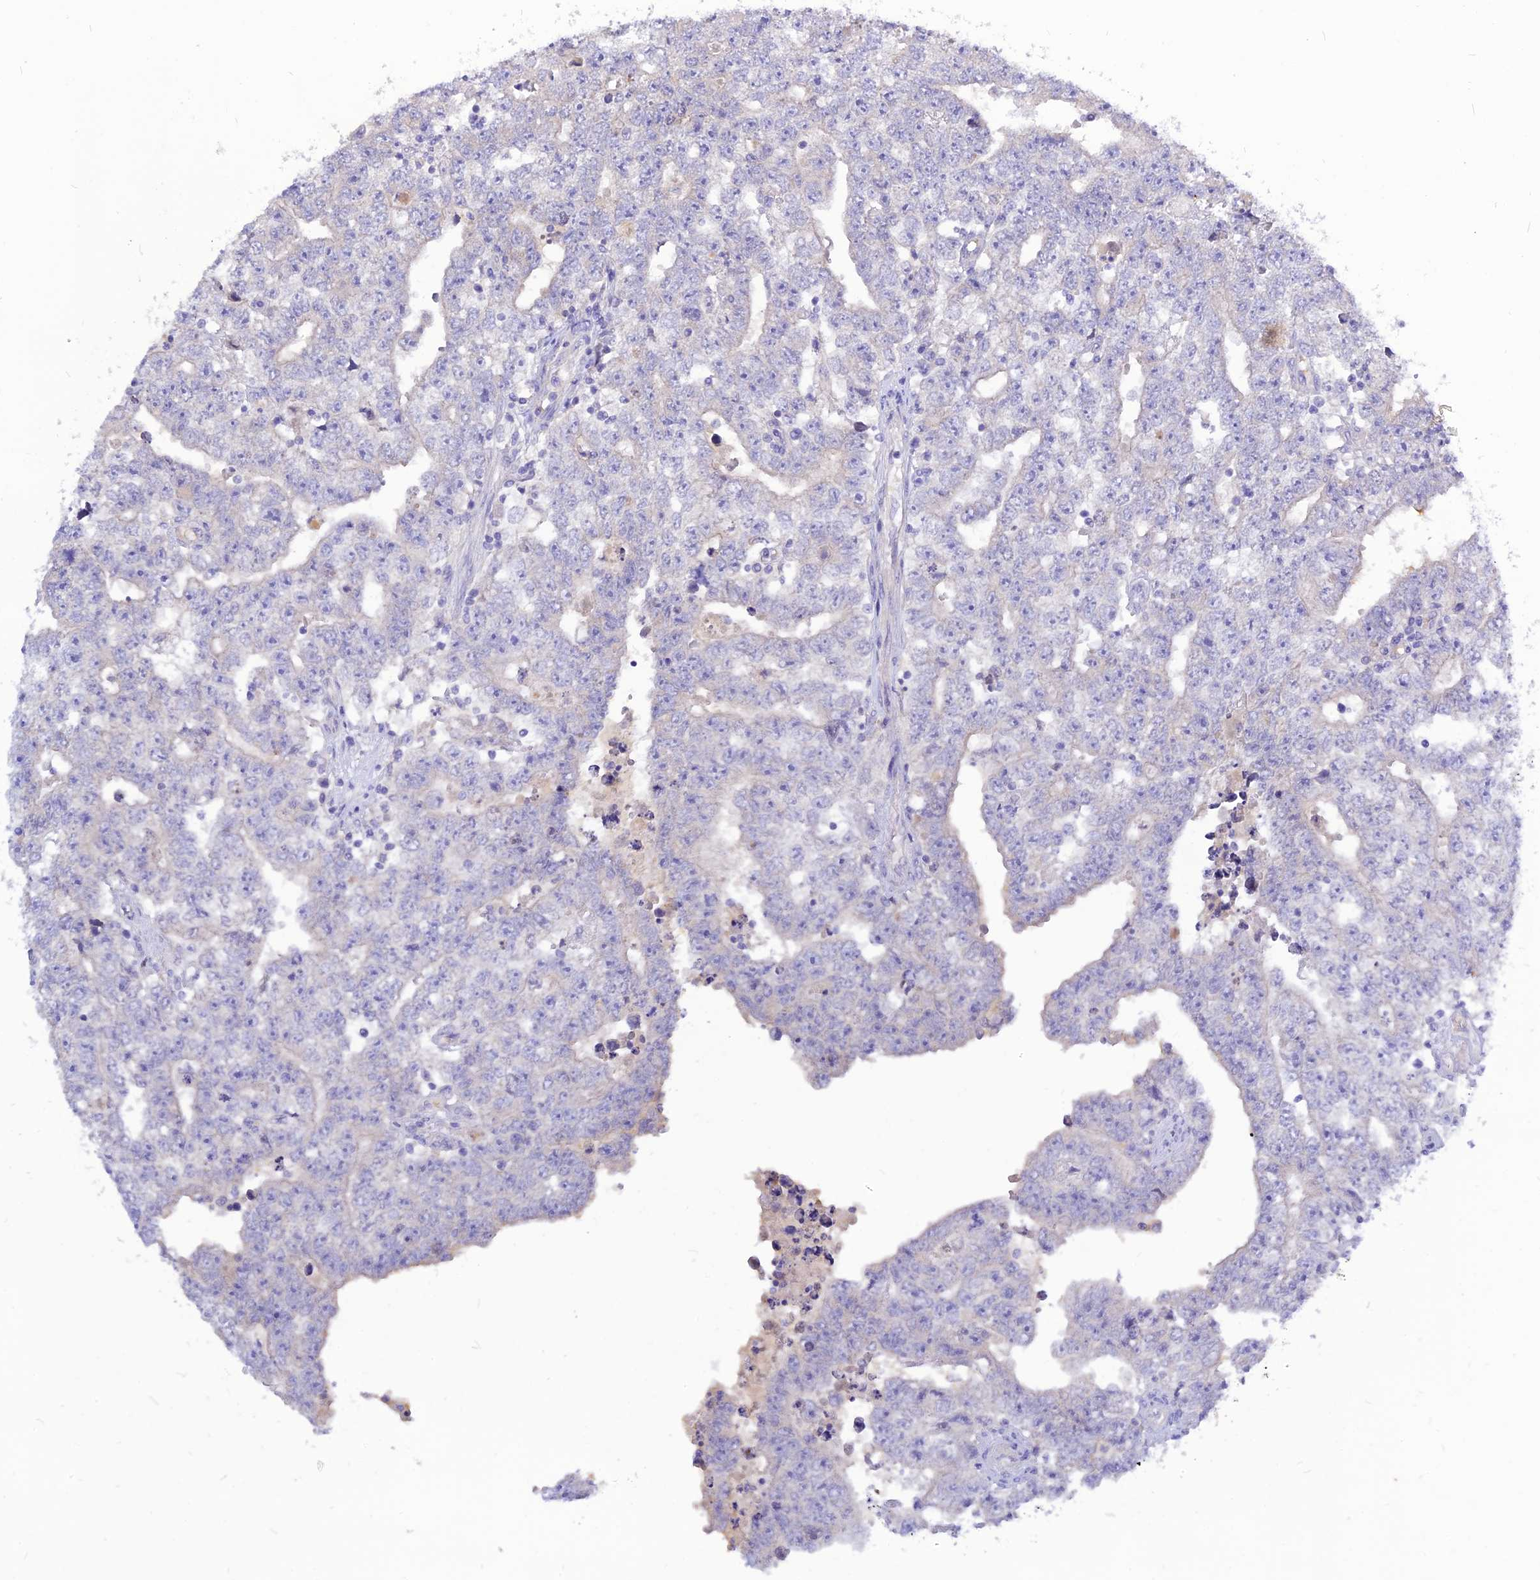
{"staining": {"intensity": "negative", "quantity": "none", "location": "none"}, "tissue": "testis cancer", "cell_type": "Tumor cells", "image_type": "cancer", "snomed": [{"axis": "morphology", "description": "Carcinoma, Embryonal, NOS"}, {"axis": "topography", "description": "Testis"}], "caption": "Human testis cancer stained for a protein using immunohistochemistry displays no expression in tumor cells.", "gene": "CZIB", "patient": {"sex": "male", "age": 25}}